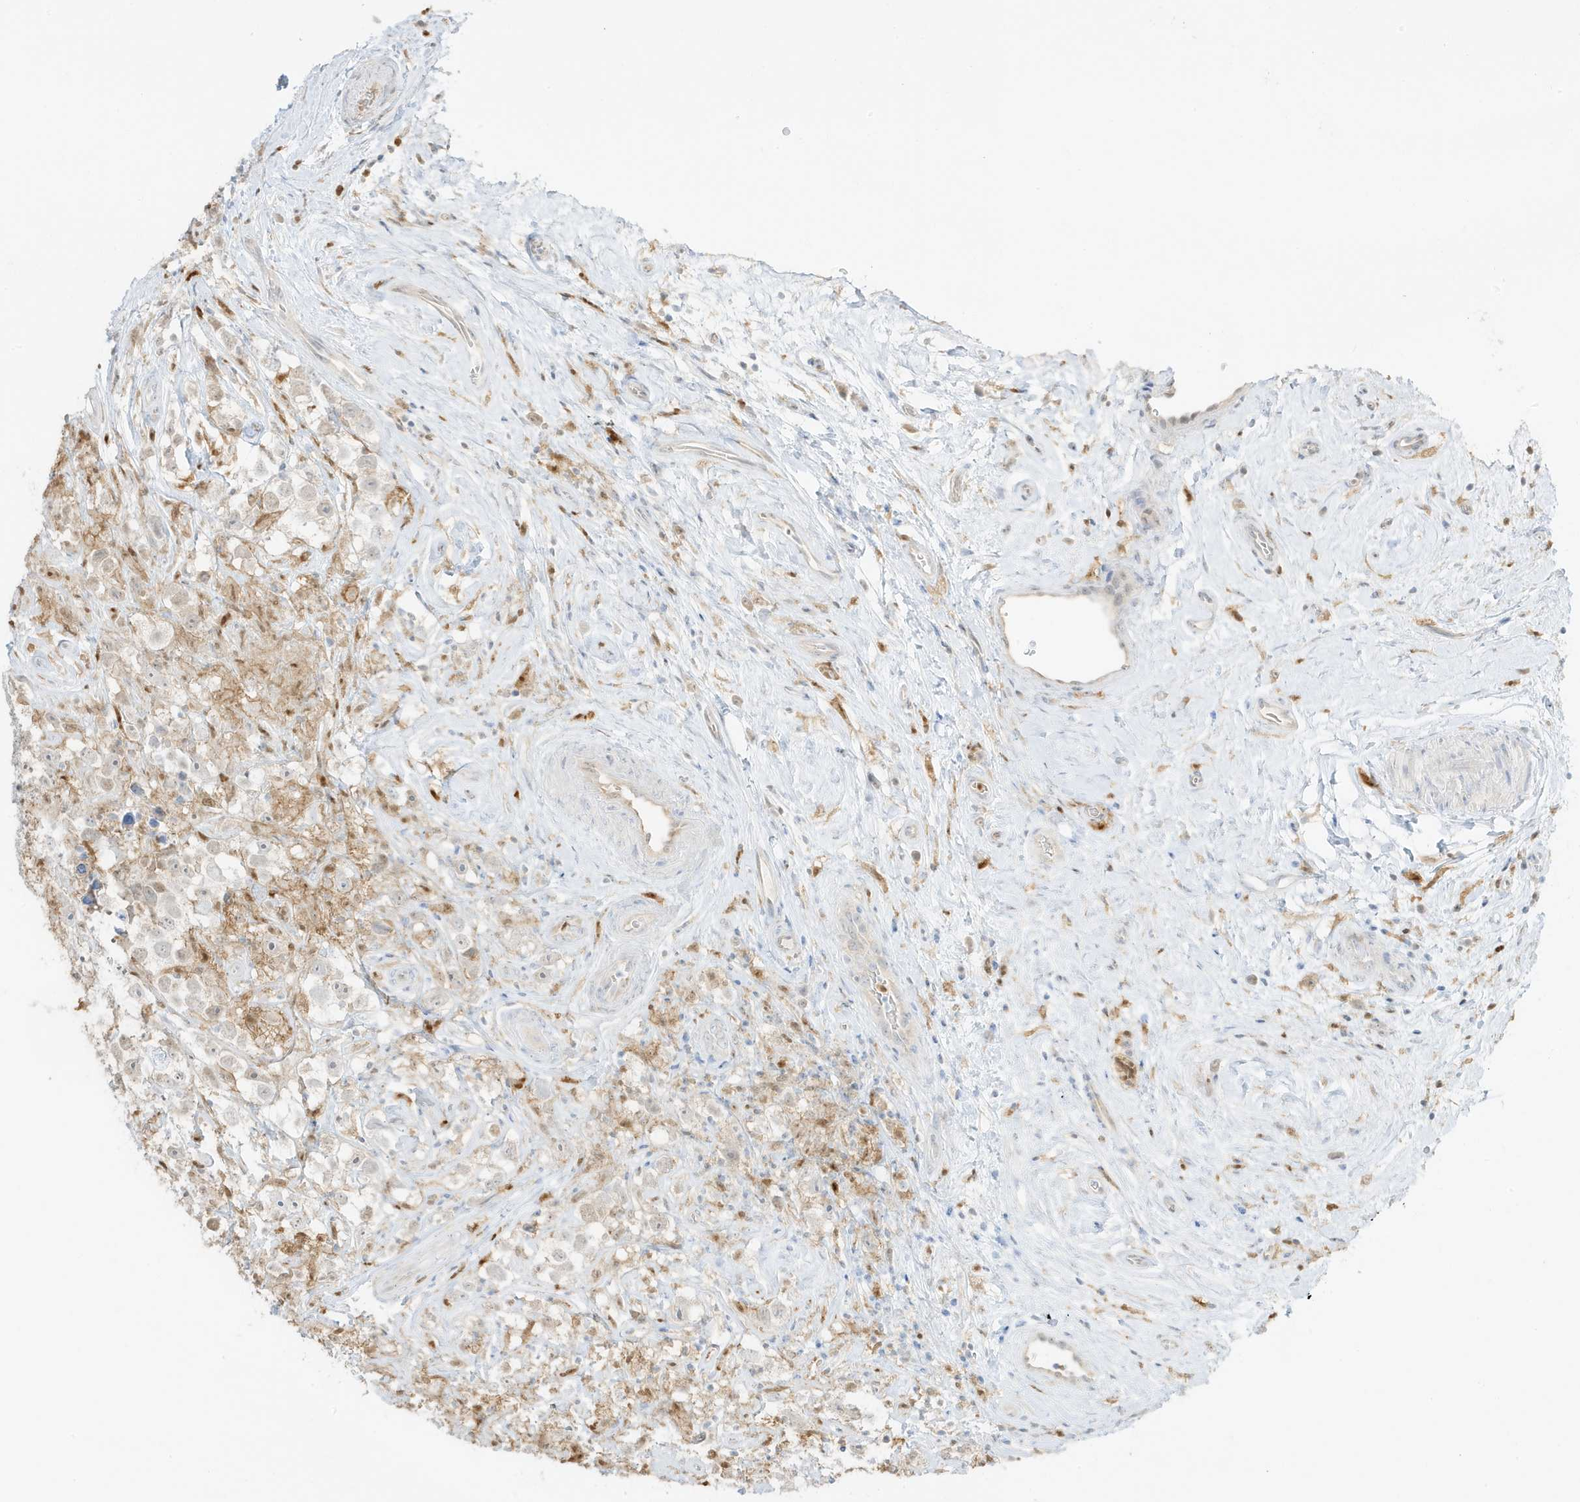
{"staining": {"intensity": "negative", "quantity": "none", "location": "none"}, "tissue": "testis cancer", "cell_type": "Tumor cells", "image_type": "cancer", "snomed": [{"axis": "morphology", "description": "Seminoma, NOS"}, {"axis": "topography", "description": "Testis"}], "caption": "Immunohistochemical staining of testis seminoma shows no significant staining in tumor cells.", "gene": "GCA", "patient": {"sex": "male", "age": 49}}